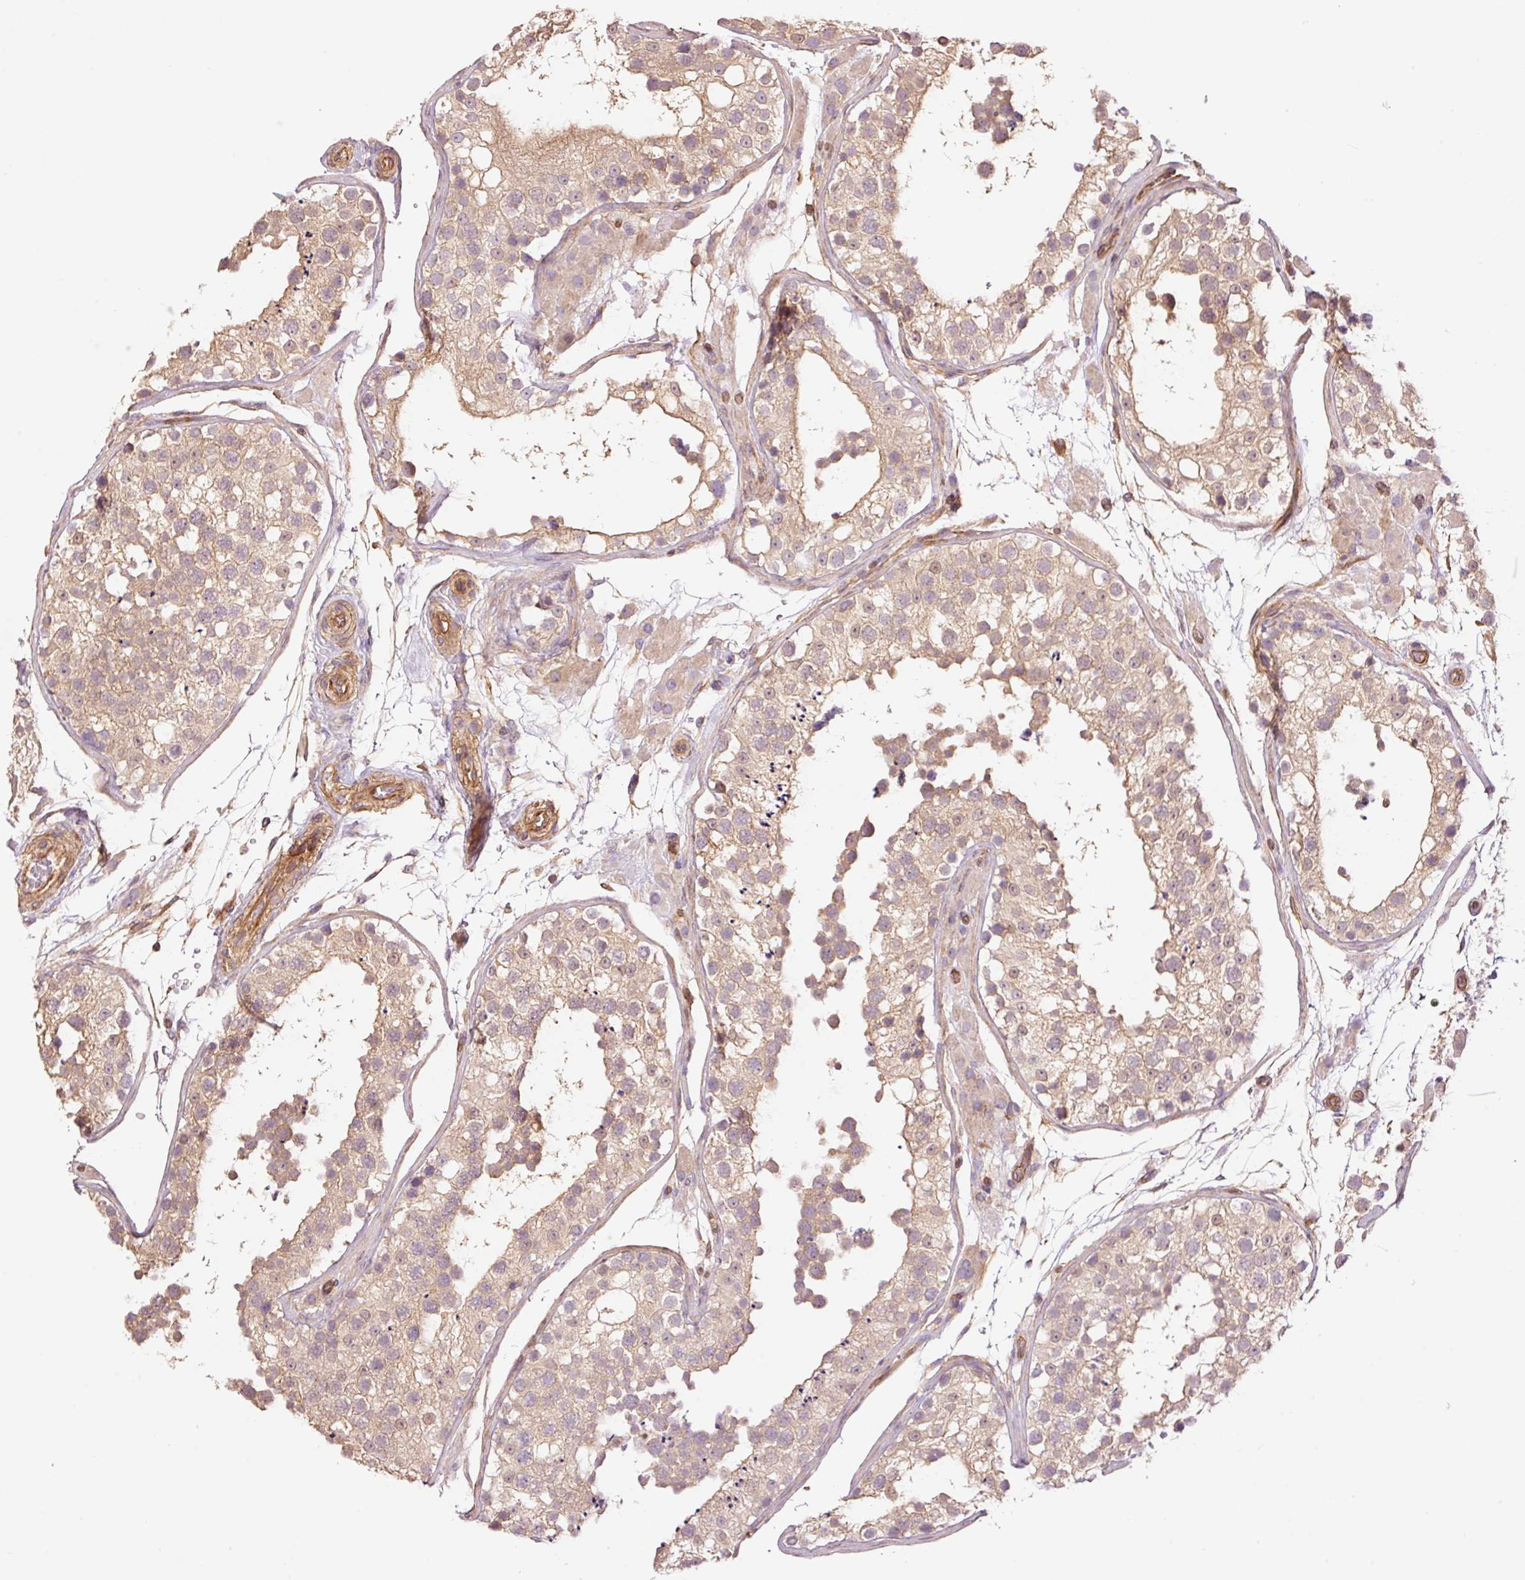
{"staining": {"intensity": "moderate", "quantity": ">75%", "location": "cytoplasmic/membranous"}, "tissue": "testis", "cell_type": "Cells in seminiferous ducts", "image_type": "normal", "snomed": [{"axis": "morphology", "description": "Normal tissue, NOS"}, {"axis": "topography", "description": "Testis"}], "caption": "Immunohistochemical staining of unremarkable human testis demonstrates medium levels of moderate cytoplasmic/membranous positivity in approximately >75% of cells in seminiferous ducts.", "gene": "PPP1R1B", "patient": {"sex": "male", "age": 26}}